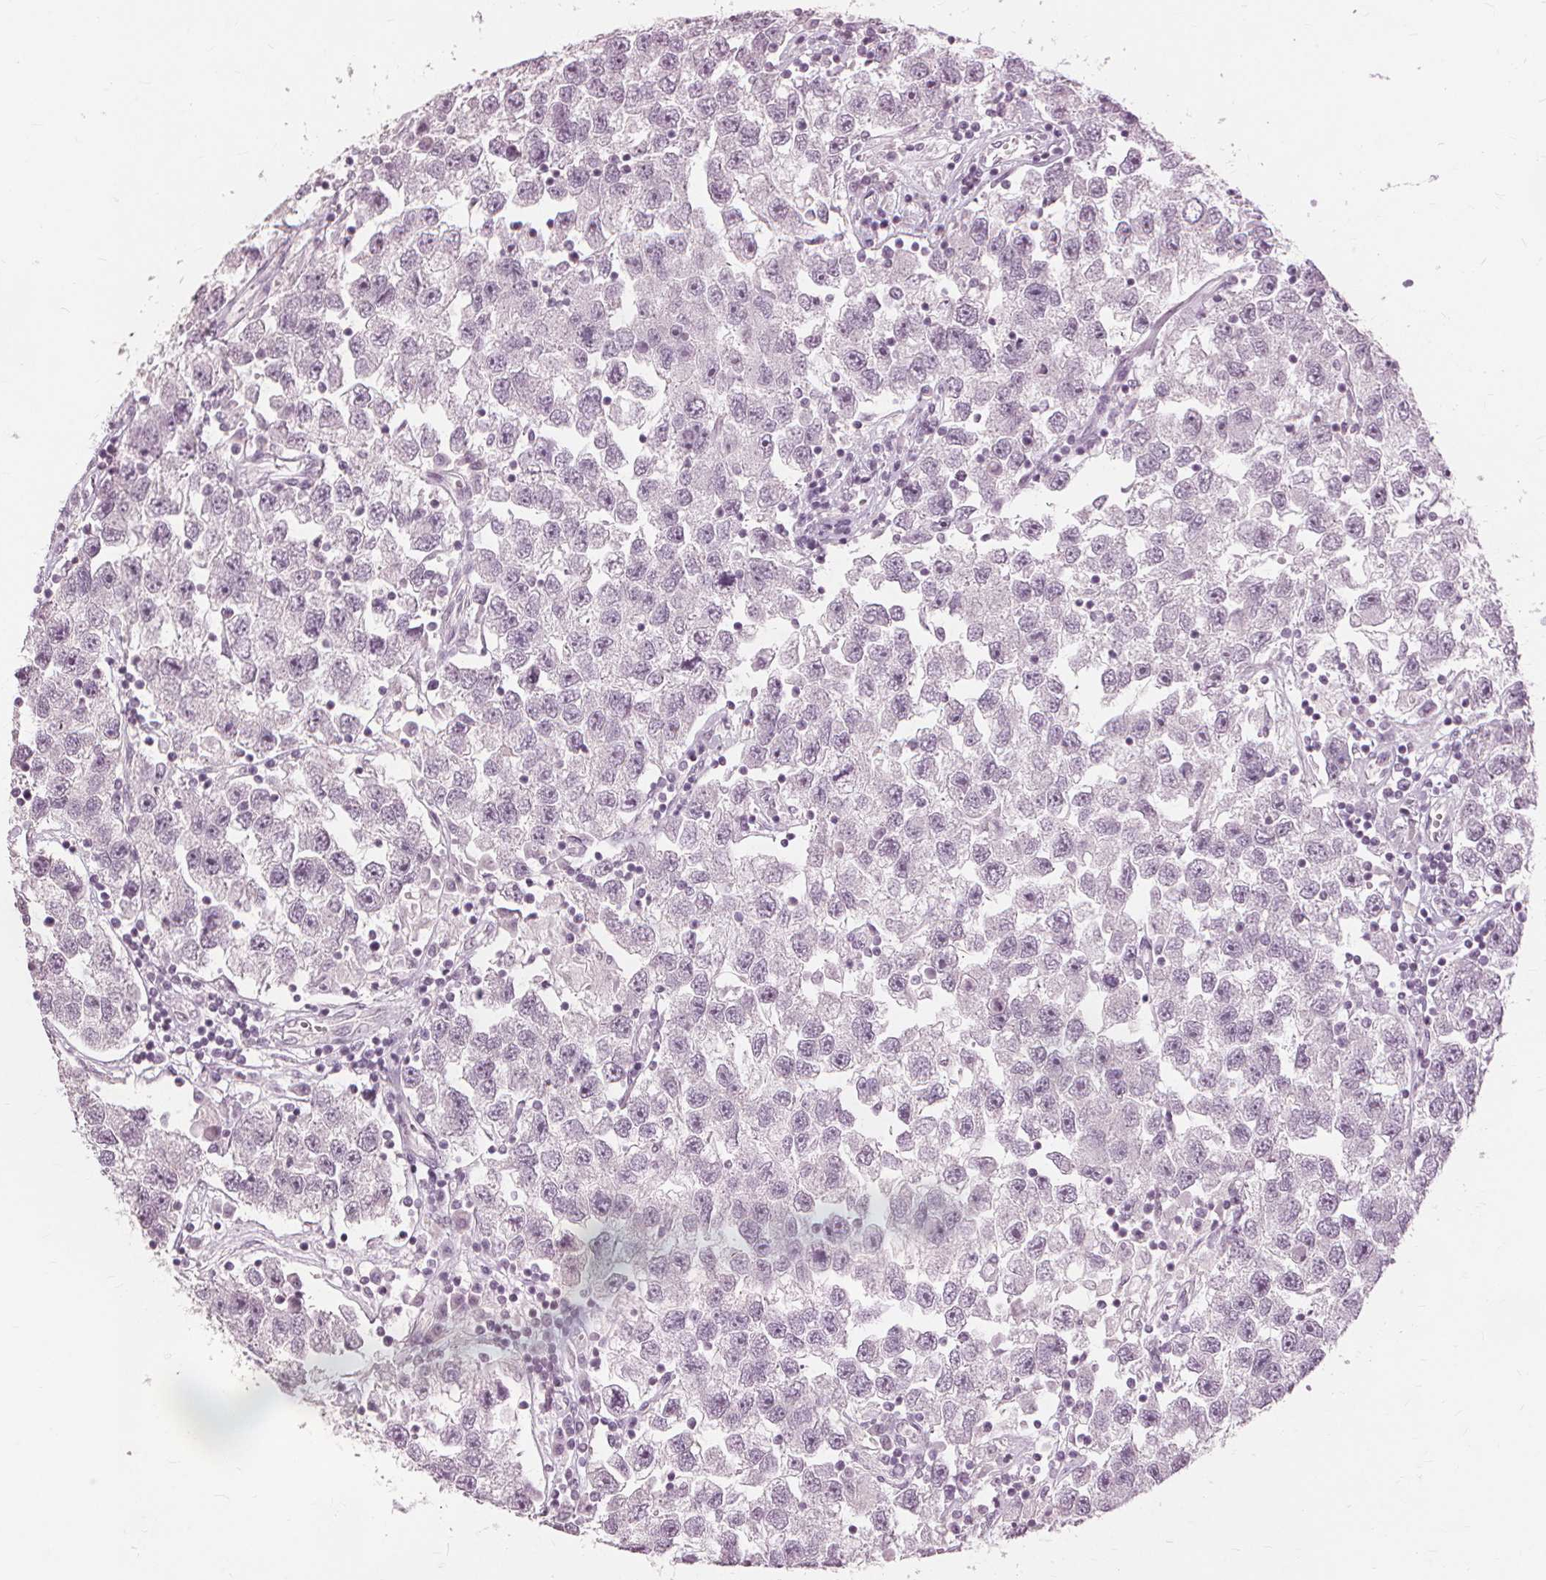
{"staining": {"intensity": "negative", "quantity": "none", "location": "none"}, "tissue": "testis cancer", "cell_type": "Tumor cells", "image_type": "cancer", "snomed": [{"axis": "morphology", "description": "Seminoma, NOS"}, {"axis": "topography", "description": "Testis"}], "caption": "Testis seminoma stained for a protein using immunohistochemistry (IHC) displays no expression tumor cells.", "gene": "SFTPD", "patient": {"sex": "male", "age": 26}}